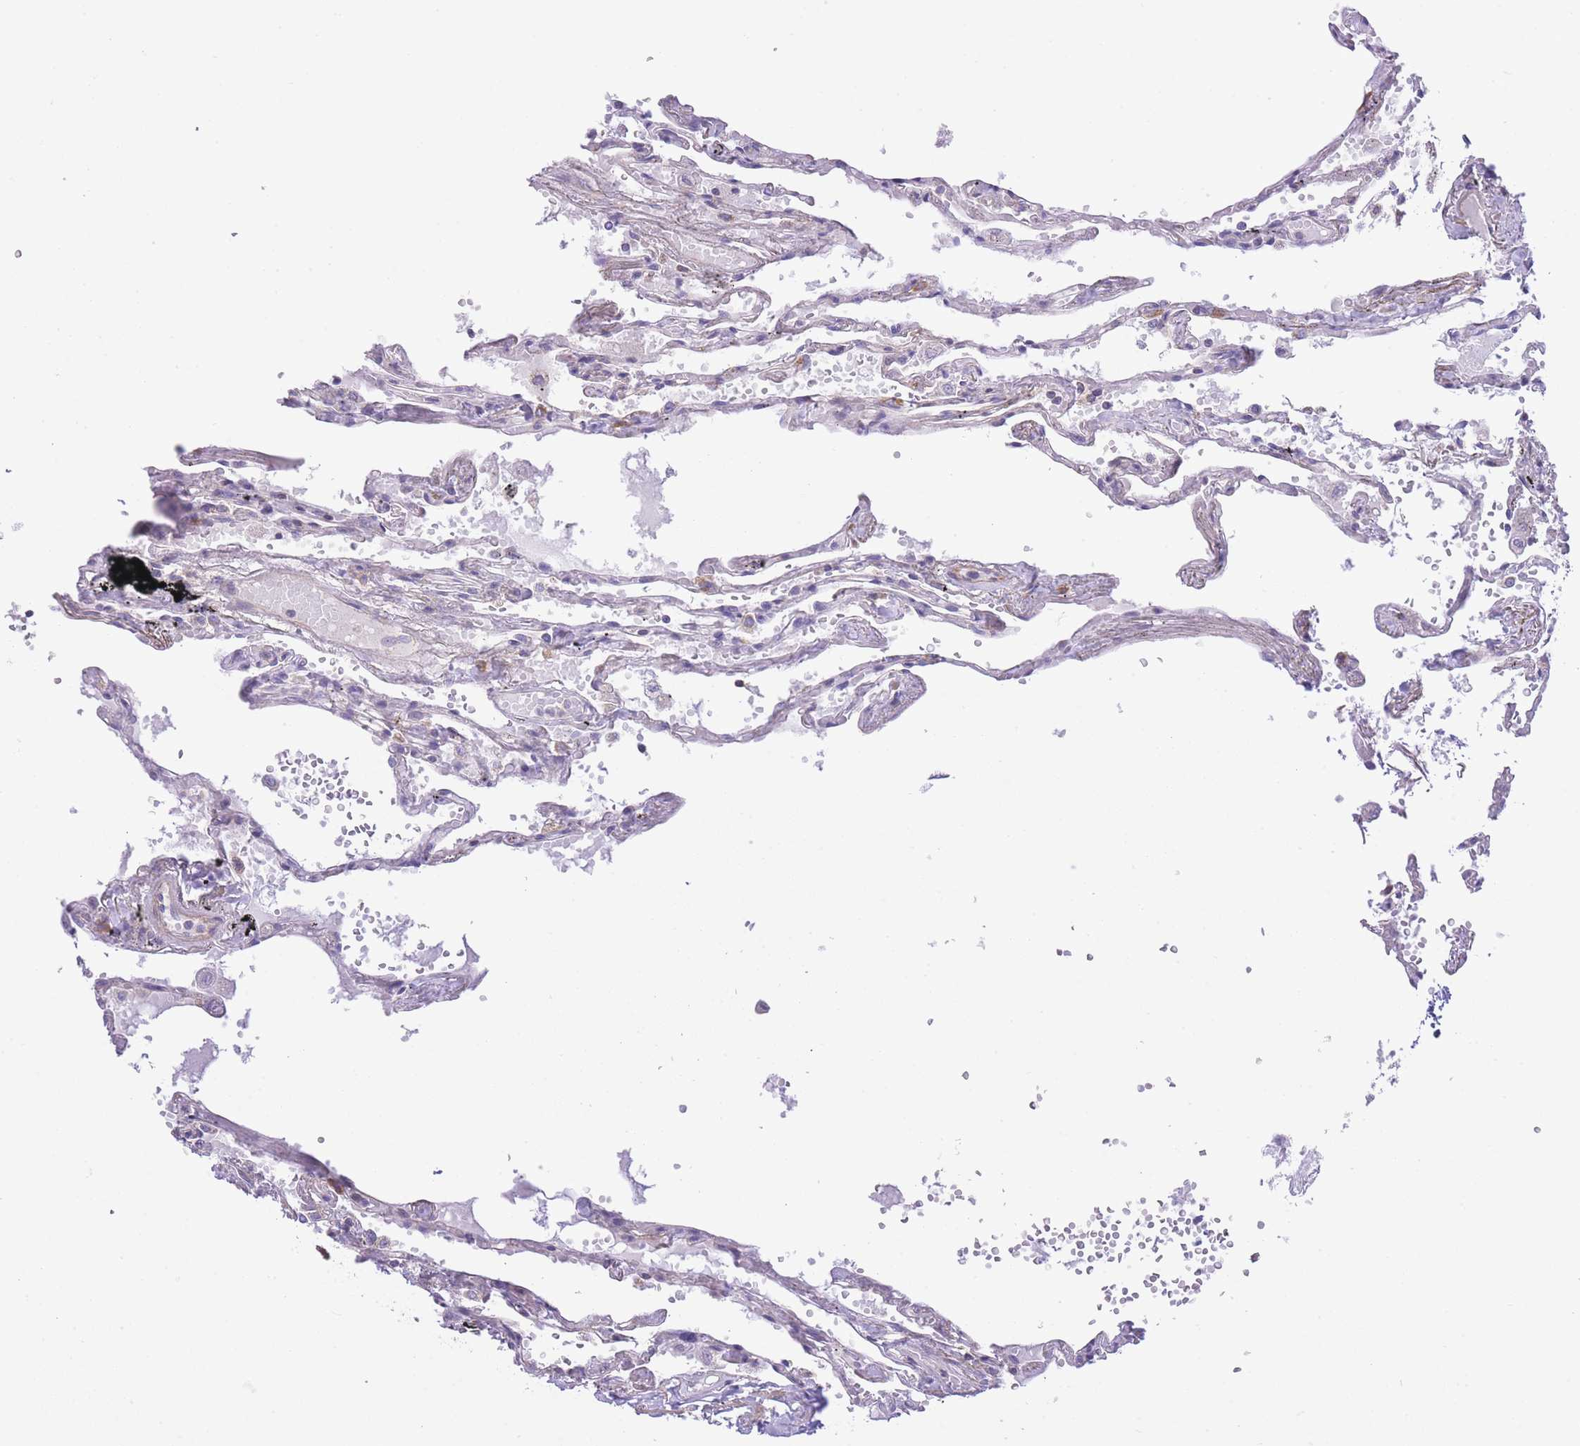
{"staining": {"intensity": "negative", "quantity": "none", "location": "none"}, "tissue": "lung", "cell_type": "Alveolar cells", "image_type": "normal", "snomed": [{"axis": "morphology", "description": "Normal tissue, NOS"}, {"axis": "topography", "description": "Lung"}], "caption": "Immunohistochemical staining of unremarkable human lung exhibits no significant staining in alveolar cells.", "gene": "CTBP1", "patient": {"sex": "female", "age": 67}}